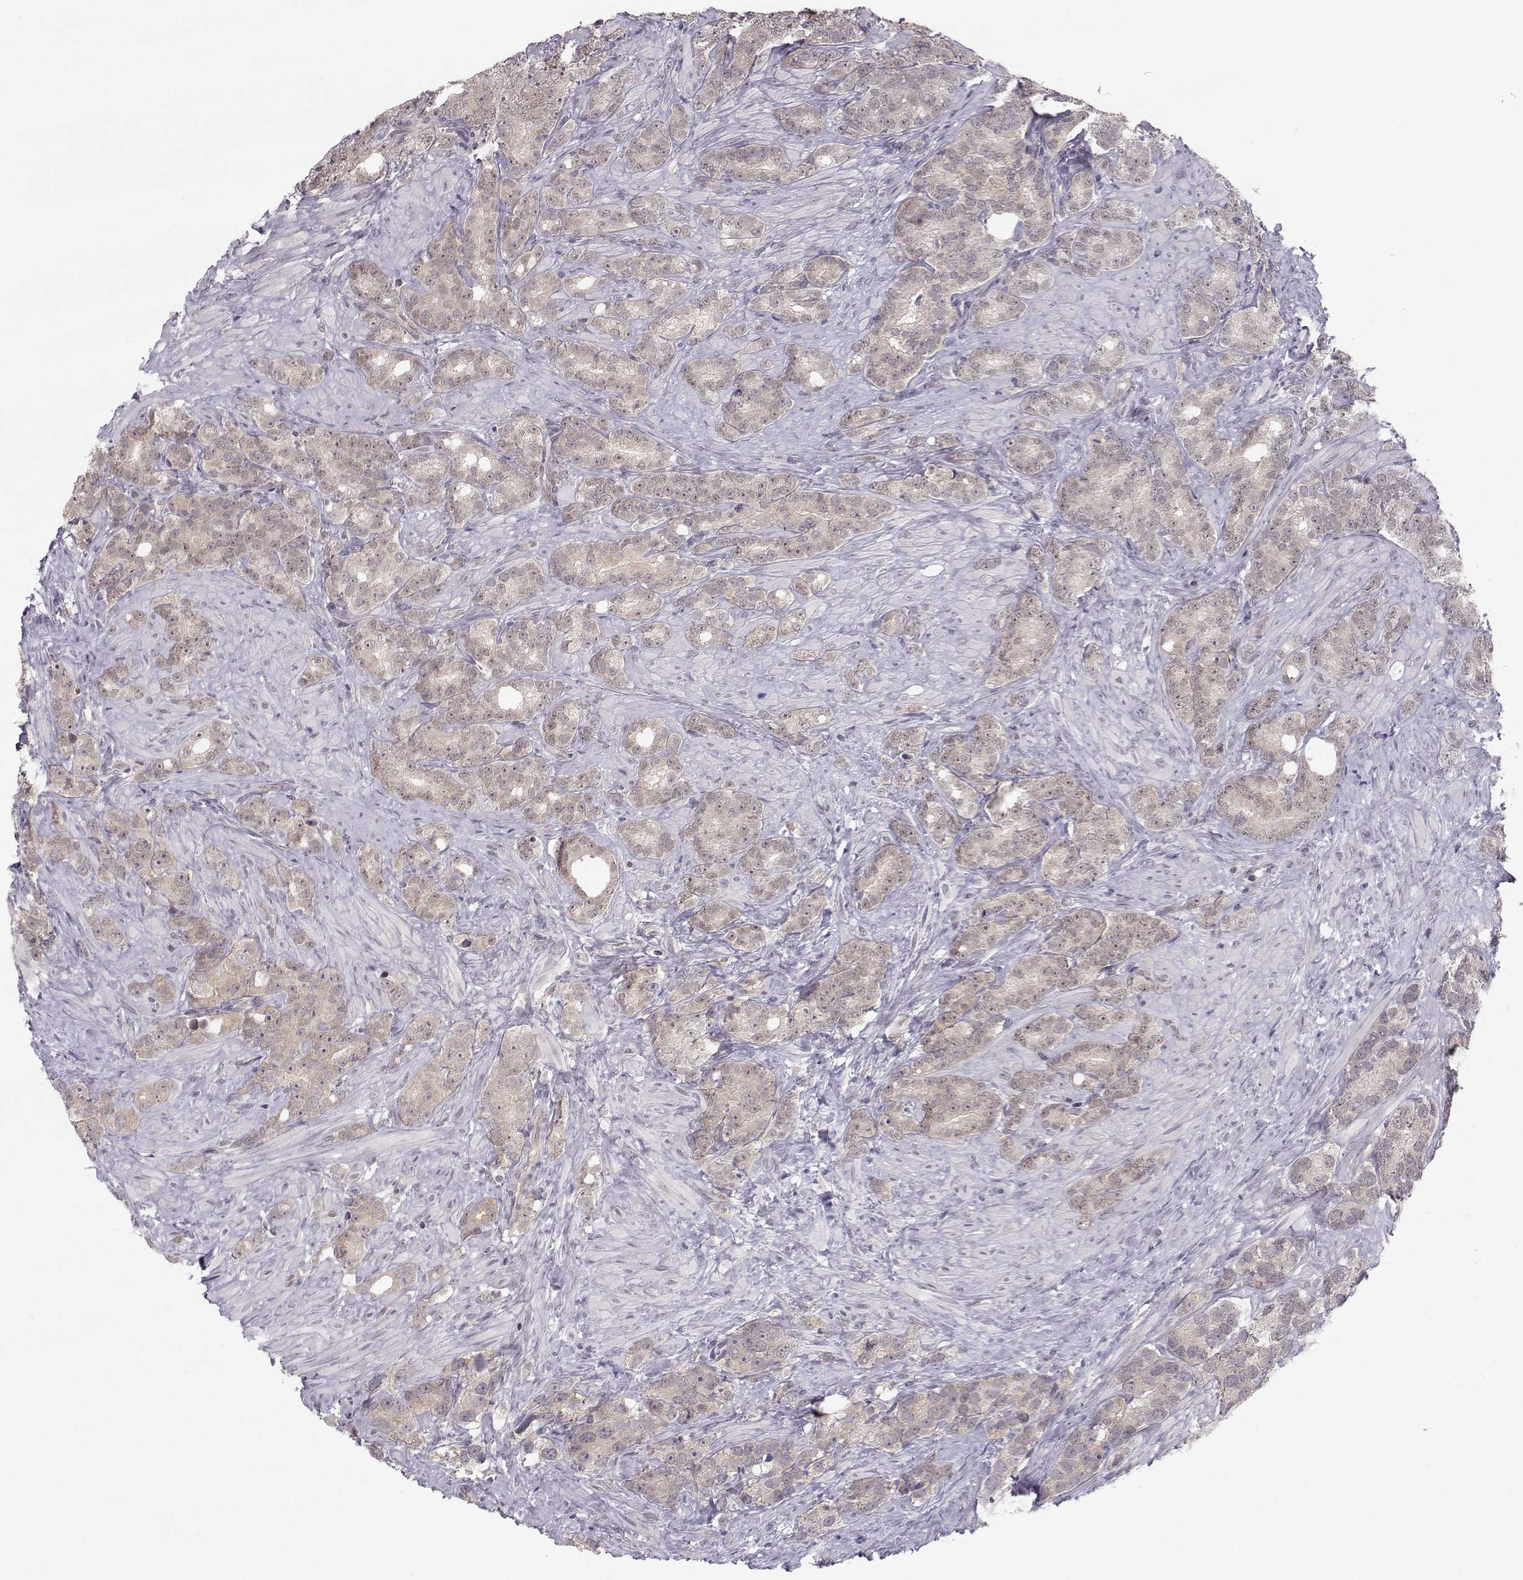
{"staining": {"intensity": "weak", "quantity": ">75%", "location": "cytoplasmic/membranous"}, "tissue": "prostate cancer", "cell_type": "Tumor cells", "image_type": "cancer", "snomed": [{"axis": "morphology", "description": "Adenocarcinoma, High grade"}, {"axis": "topography", "description": "Prostate"}], "caption": "This image shows IHC staining of human prostate cancer (high-grade adenocarcinoma), with low weak cytoplasmic/membranous positivity in approximately >75% of tumor cells.", "gene": "KIF13B", "patient": {"sex": "male", "age": 90}}